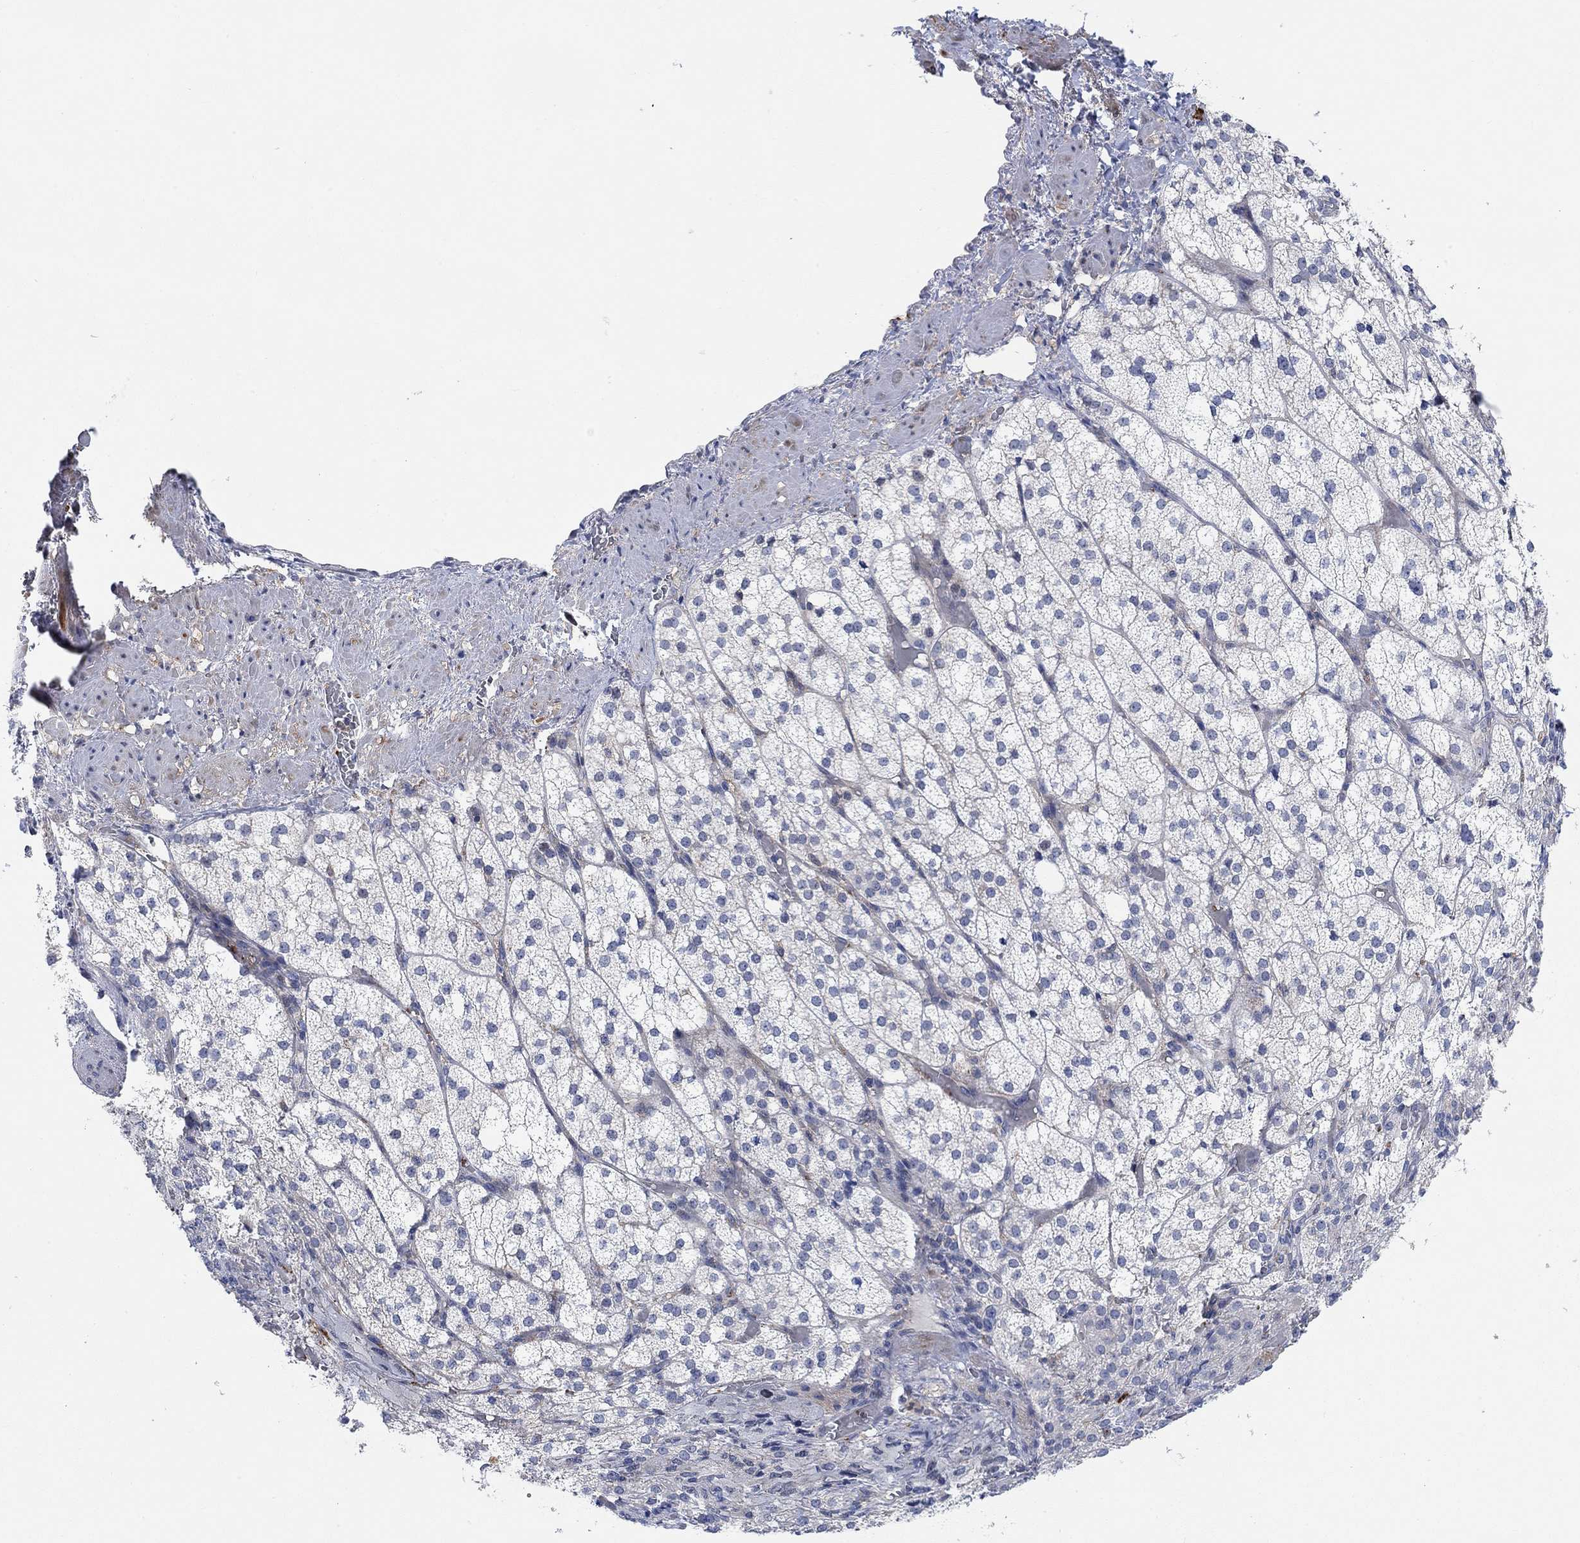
{"staining": {"intensity": "weak", "quantity": "<25%", "location": "cytoplasmic/membranous"}, "tissue": "adrenal gland", "cell_type": "Glandular cells", "image_type": "normal", "snomed": [{"axis": "morphology", "description": "Normal tissue, NOS"}, {"axis": "topography", "description": "Adrenal gland"}], "caption": "This is an immunohistochemistry micrograph of benign human adrenal gland. There is no staining in glandular cells.", "gene": "PMFBP1", "patient": {"sex": "female", "age": 60}}